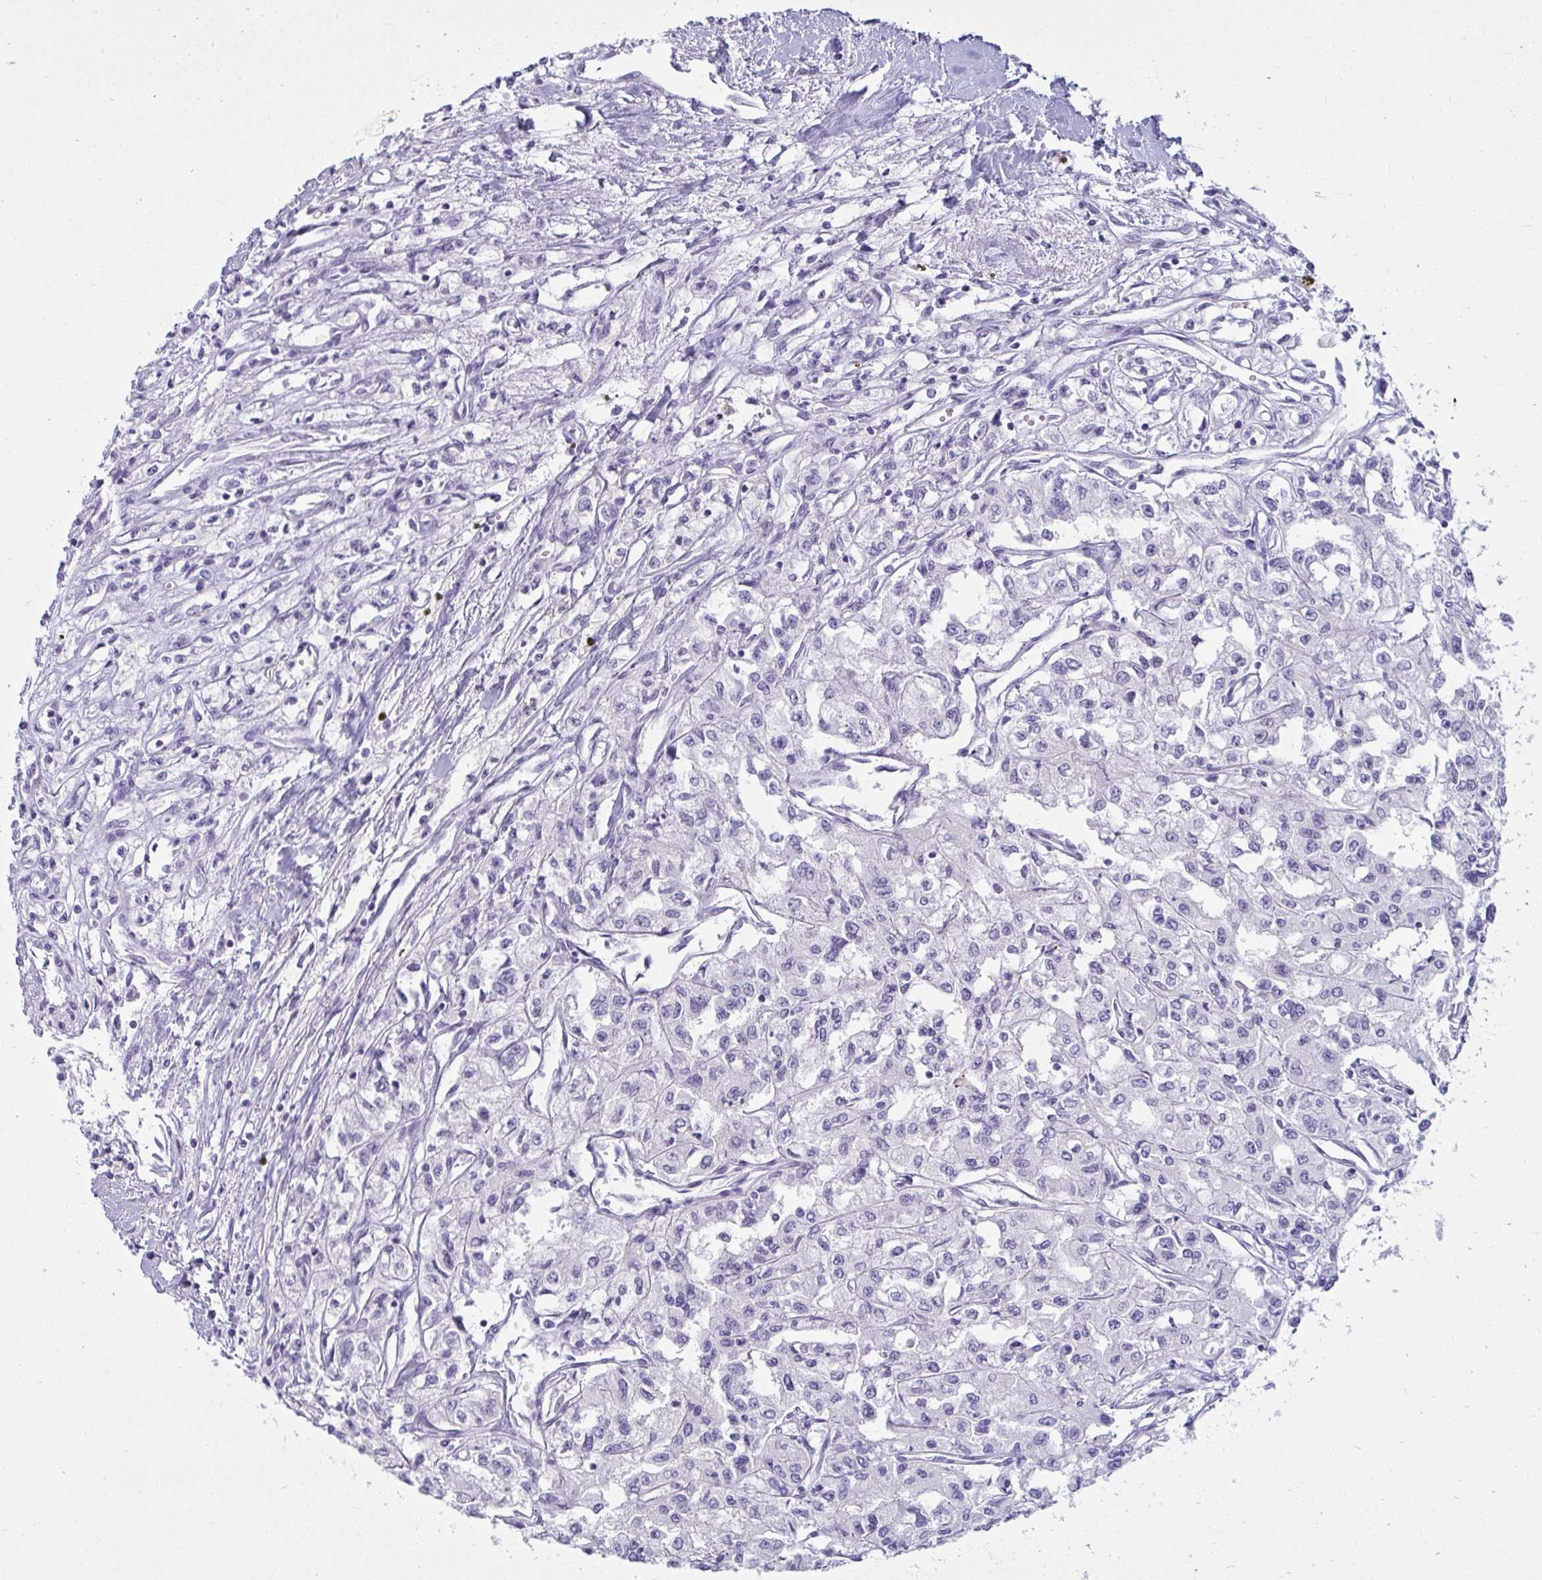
{"staining": {"intensity": "negative", "quantity": "none", "location": "none"}, "tissue": "renal cancer", "cell_type": "Tumor cells", "image_type": "cancer", "snomed": [{"axis": "morphology", "description": "Adenocarcinoma, NOS"}, {"axis": "topography", "description": "Kidney"}], "caption": "This is a image of immunohistochemistry staining of renal cancer, which shows no expression in tumor cells. (DAB IHC visualized using brightfield microscopy, high magnification).", "gene": "CLGN", "patient": {"sex": "male", "age": 56}}